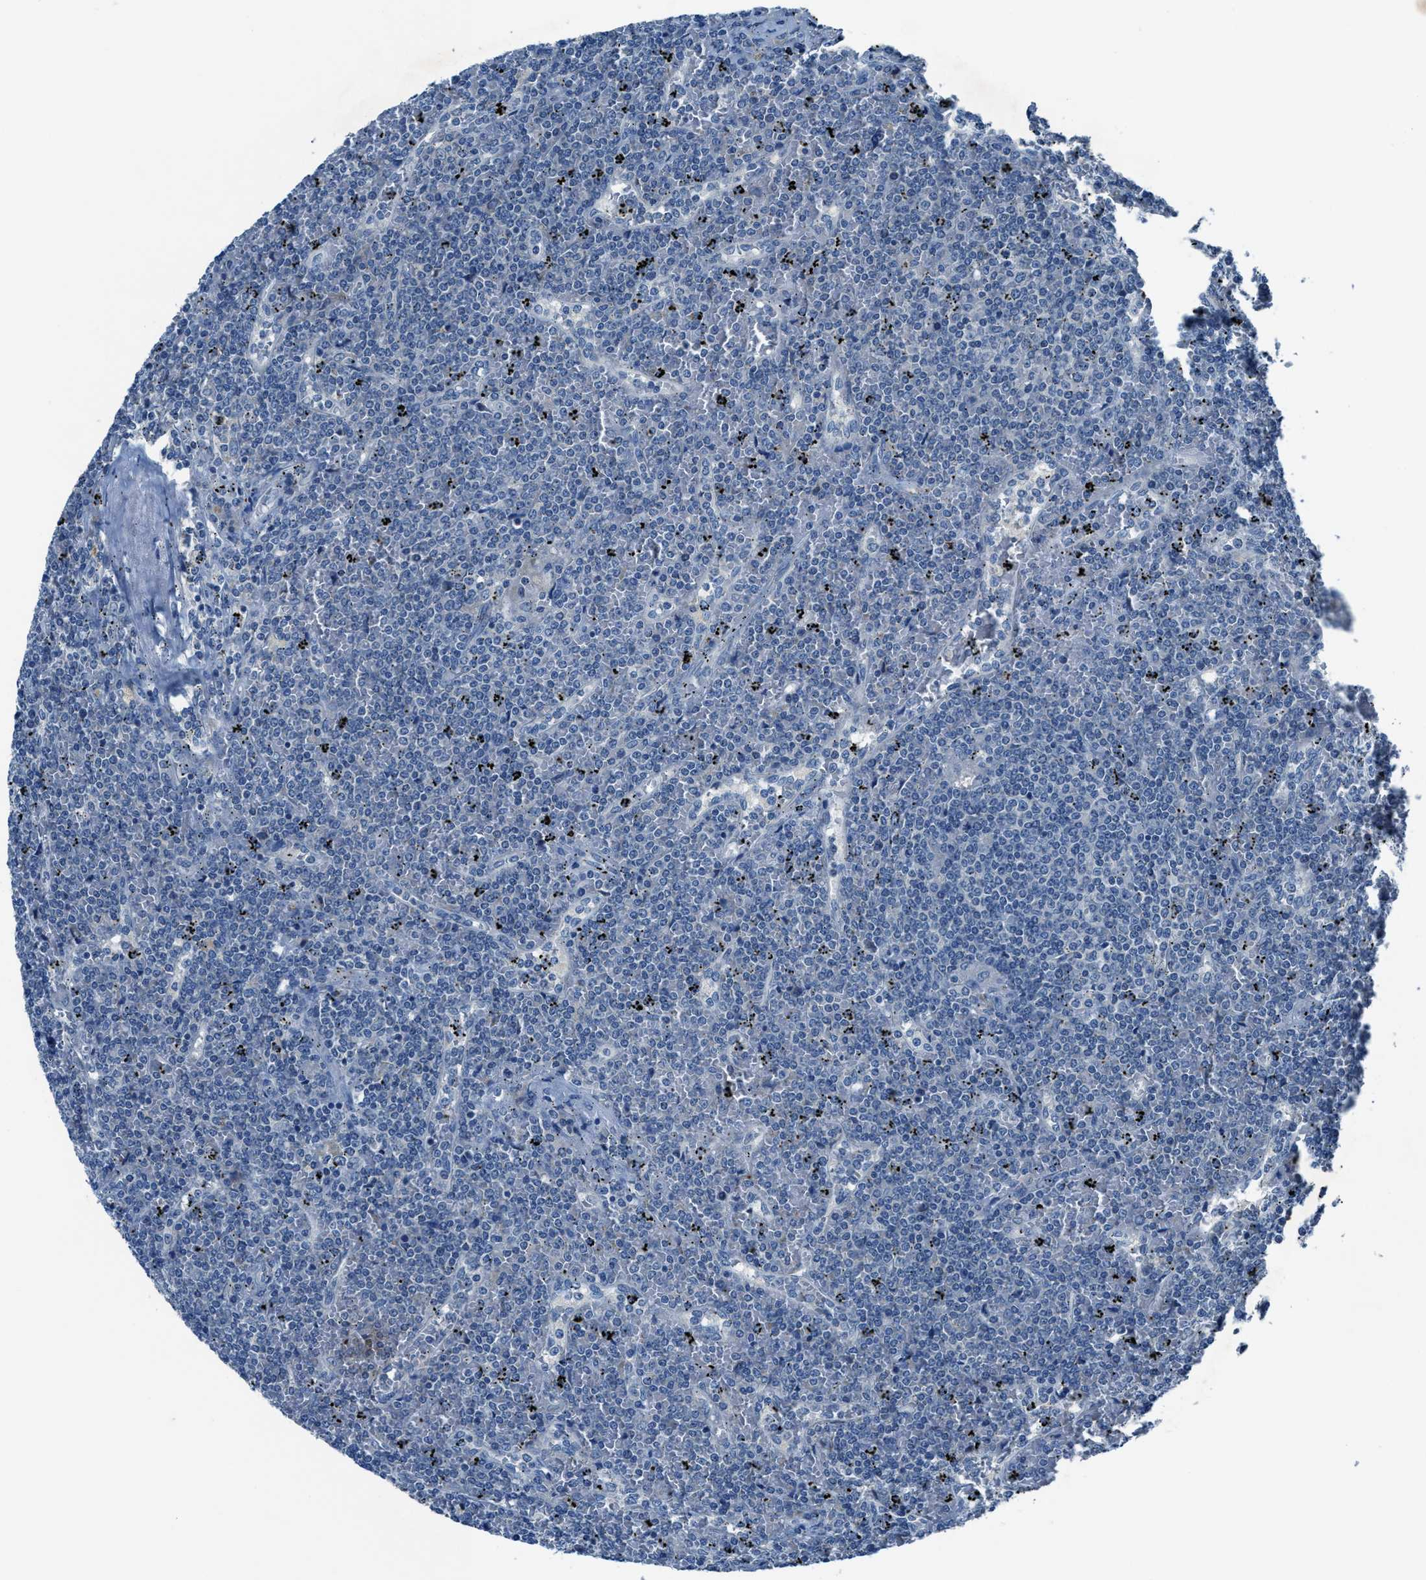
{"staining": {"intensity": "negative", "quantity": "none", "location": "none"}, "tissue": "lymphoma", "cell_type": "Tumor cells", "image_type": "cancer", "snomed": [{"axis": "morphology", "description": "Malignant lymphoma, non-Hodgkin's type, Low grade"}, {"axis": "topography", "description": "Spleen"}], "caption": "This is an IHC photomicrograph of lymphoma. There is no expression in tumor cells.", "gene": "ADAM2", "patient": {"sex": "female", "age": 19}}